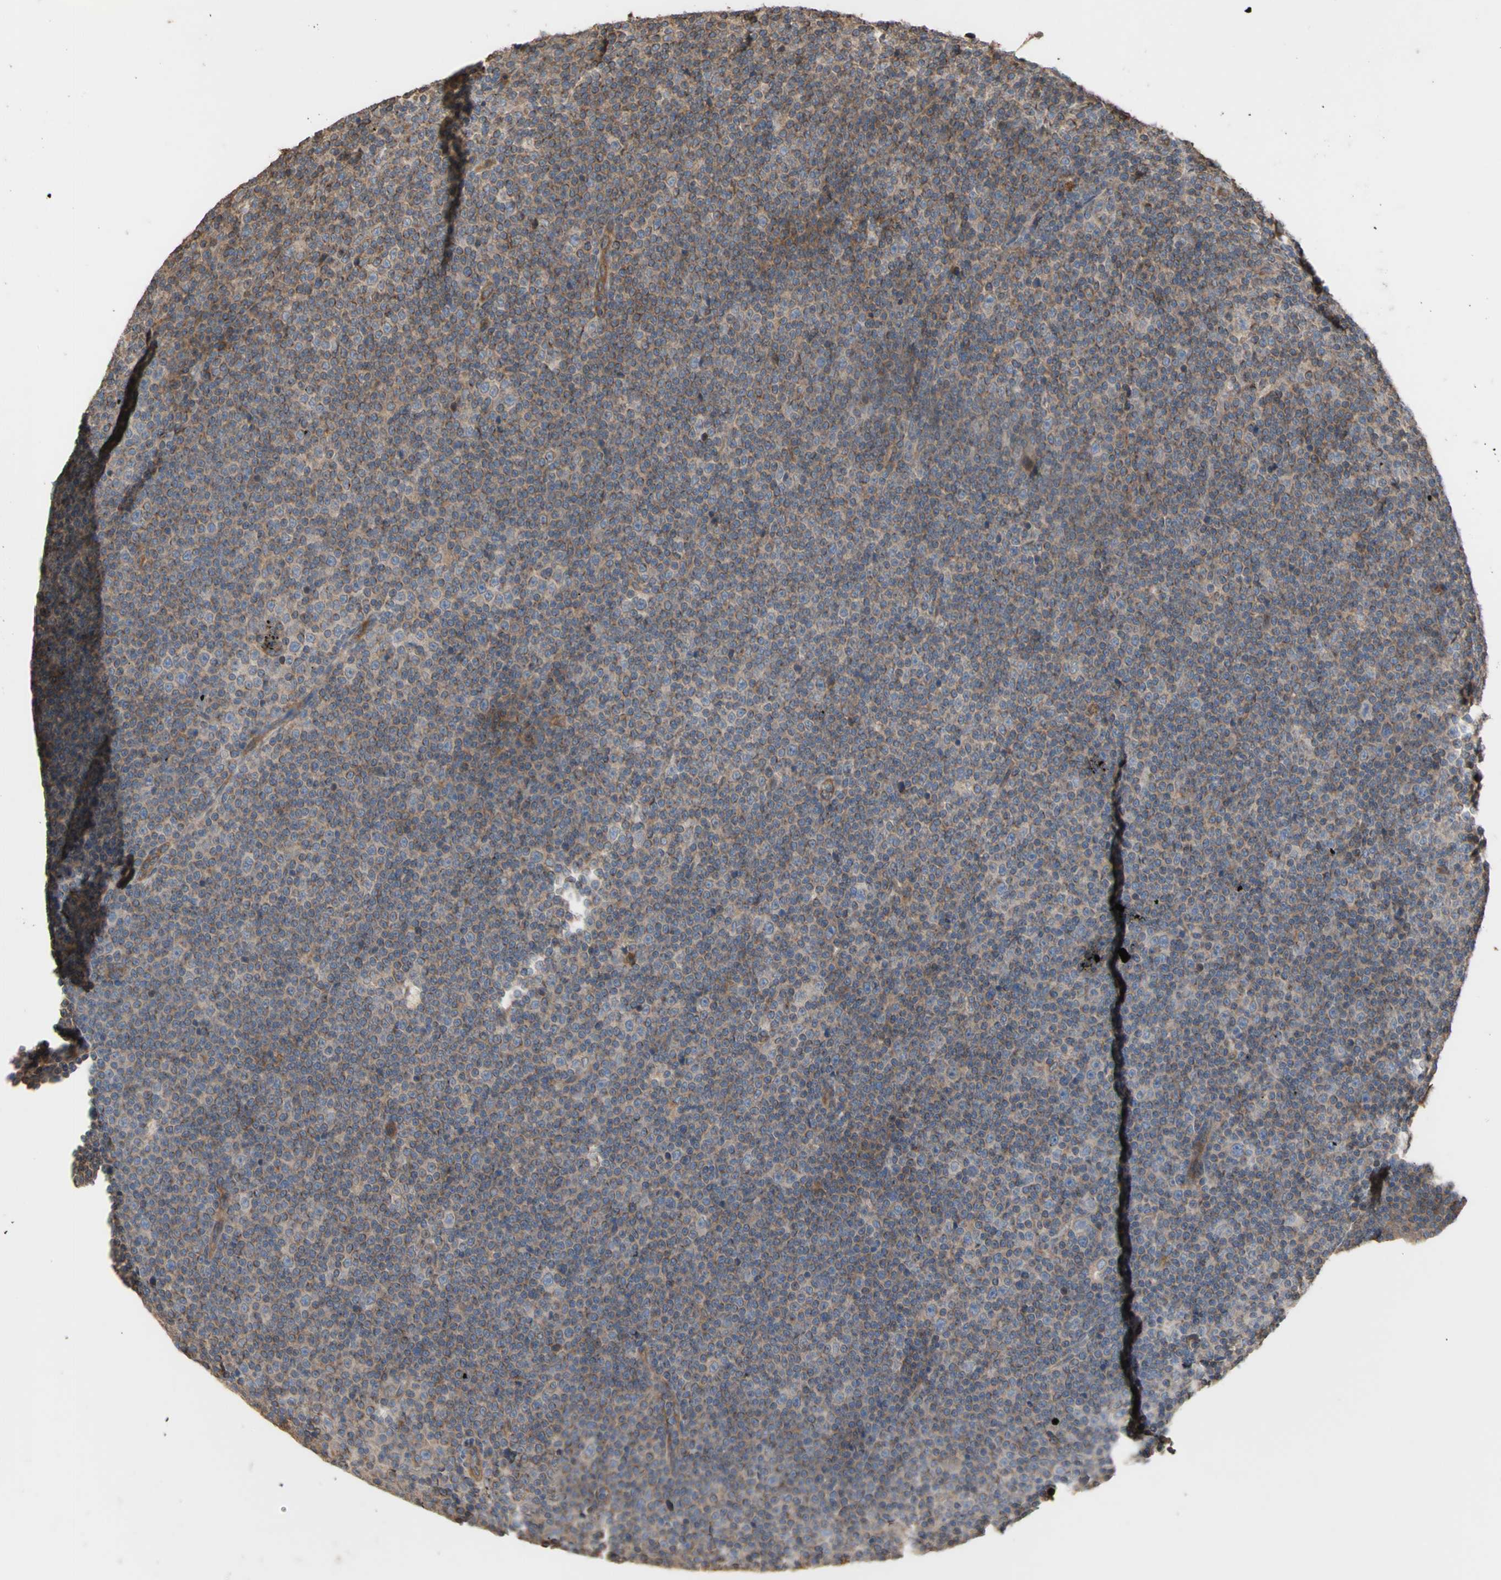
{"staining": {"intensity": "weak", "quantity": "<25%", "location": "cytoplasmic/membranous"}, "tissue": "lymphoma", "cell_type": "Tumor cells", "image_type": "cancer", "snomed": [{"axis": "morphology", "description": "Malignant lymphoma, non-Hodgkin's type, Low grade"}, {"axis": "topography", "description": "Lymph node"}], "caption": "Immunohistochemistry micrograph of neoplastic tissue: human low-grade malignant lymphoma, non-Hodgkin's type stained with DAB shows no significant protein expression in tumor cells. (Brightfield microscopy of DAB (3,3'-diaminobenzidine) immunohistochemistry (IHC) at high magnification).", "gene": "NECTIN3", "patient": {"sex": "female", "age": 67}}